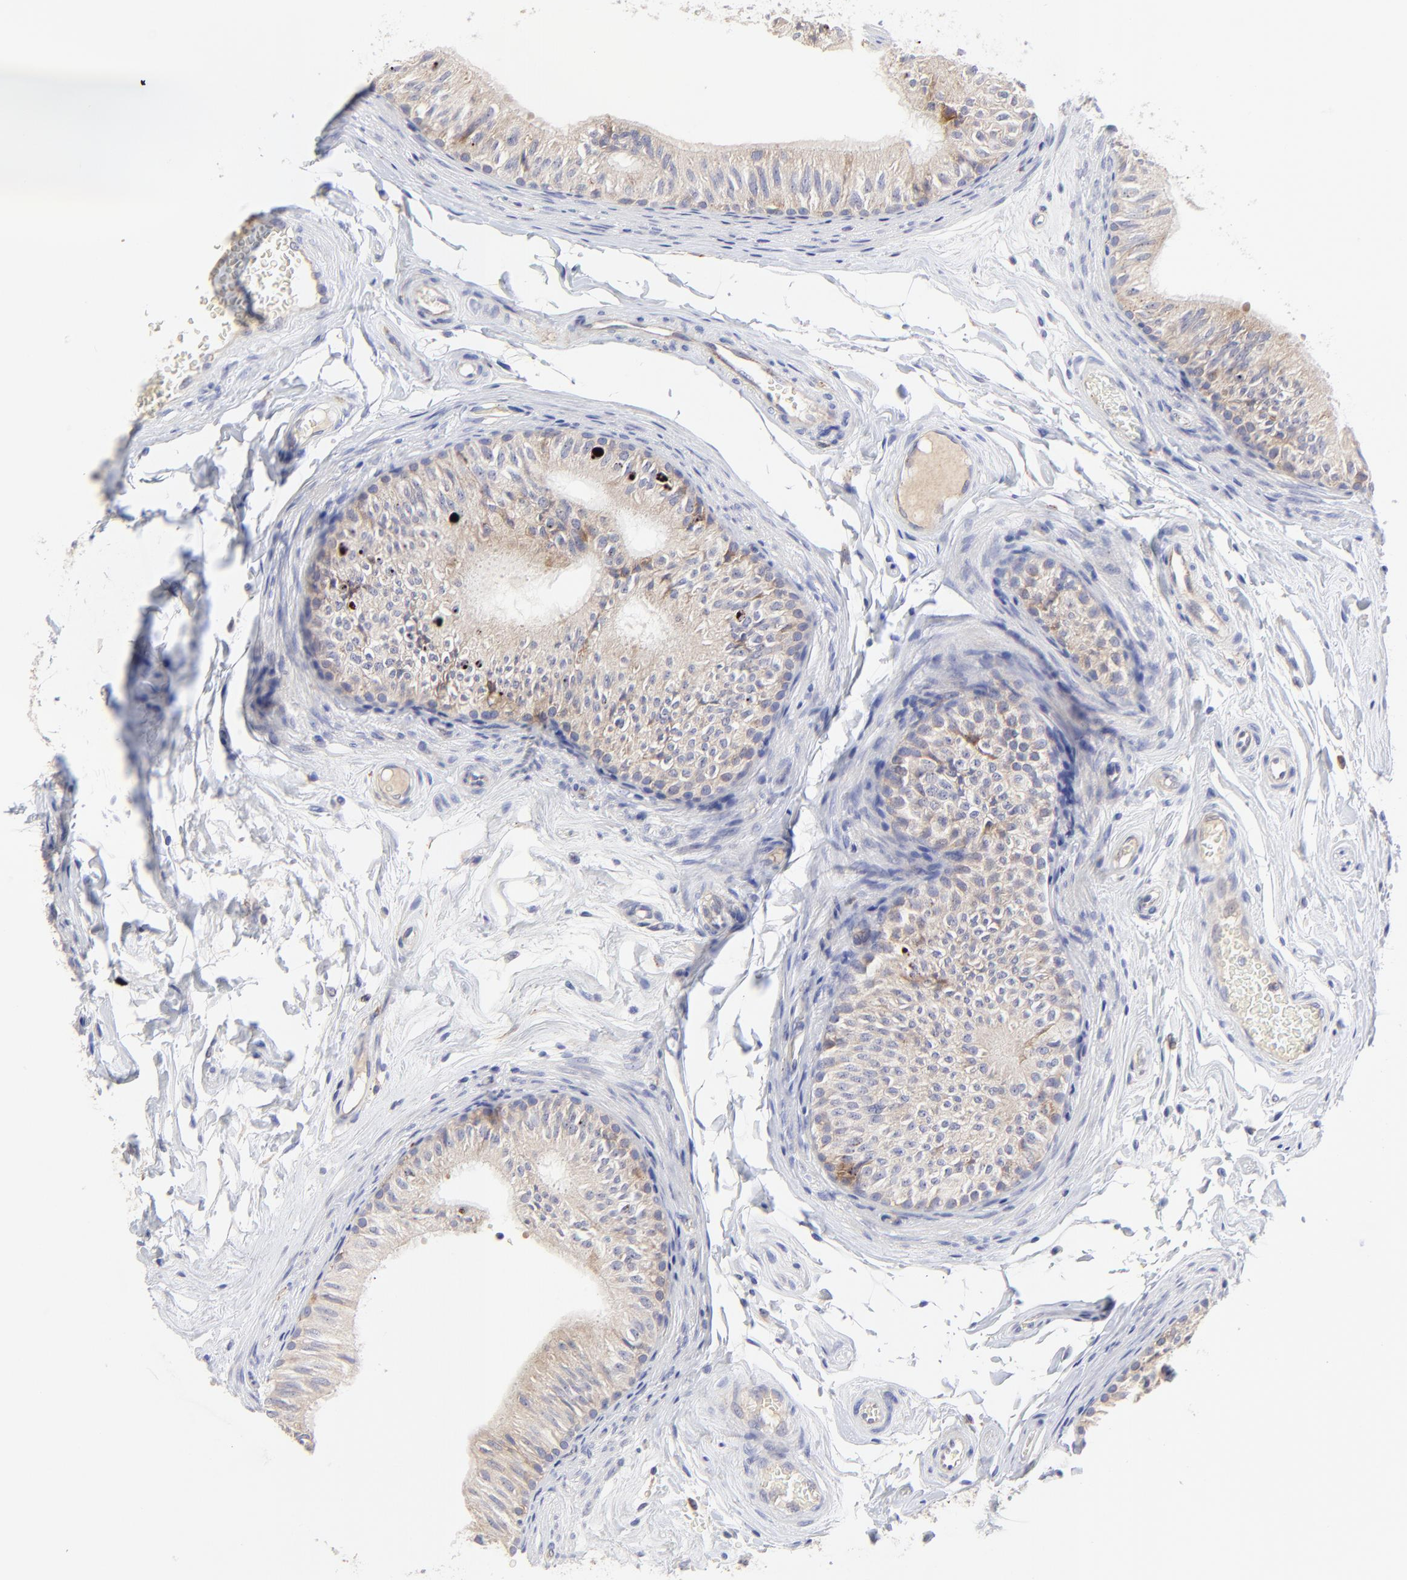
{"staining": {"intensity": "weak", "quantity": ">75%", "location": "cytoplasmic/membranous"}, "tissue": "epididymis", "cell_type": "Glandular cells", "image_type": "normal", "snomed": [{"axis": "morphology", "description": "Normal tissue, NOS"}, {"axis": "topography", "description": "Testis"}, {"axis": "topography", "description": "Epididymis"}], "caption": "This image demonstrates immunohistochemistry staining of normal human epididymis, with low weak cytoplasmic/membranous expression in about >75% of glandular cells.", "gene": "LHFPL1", "patient": {"sex": "male", "age": 36}}